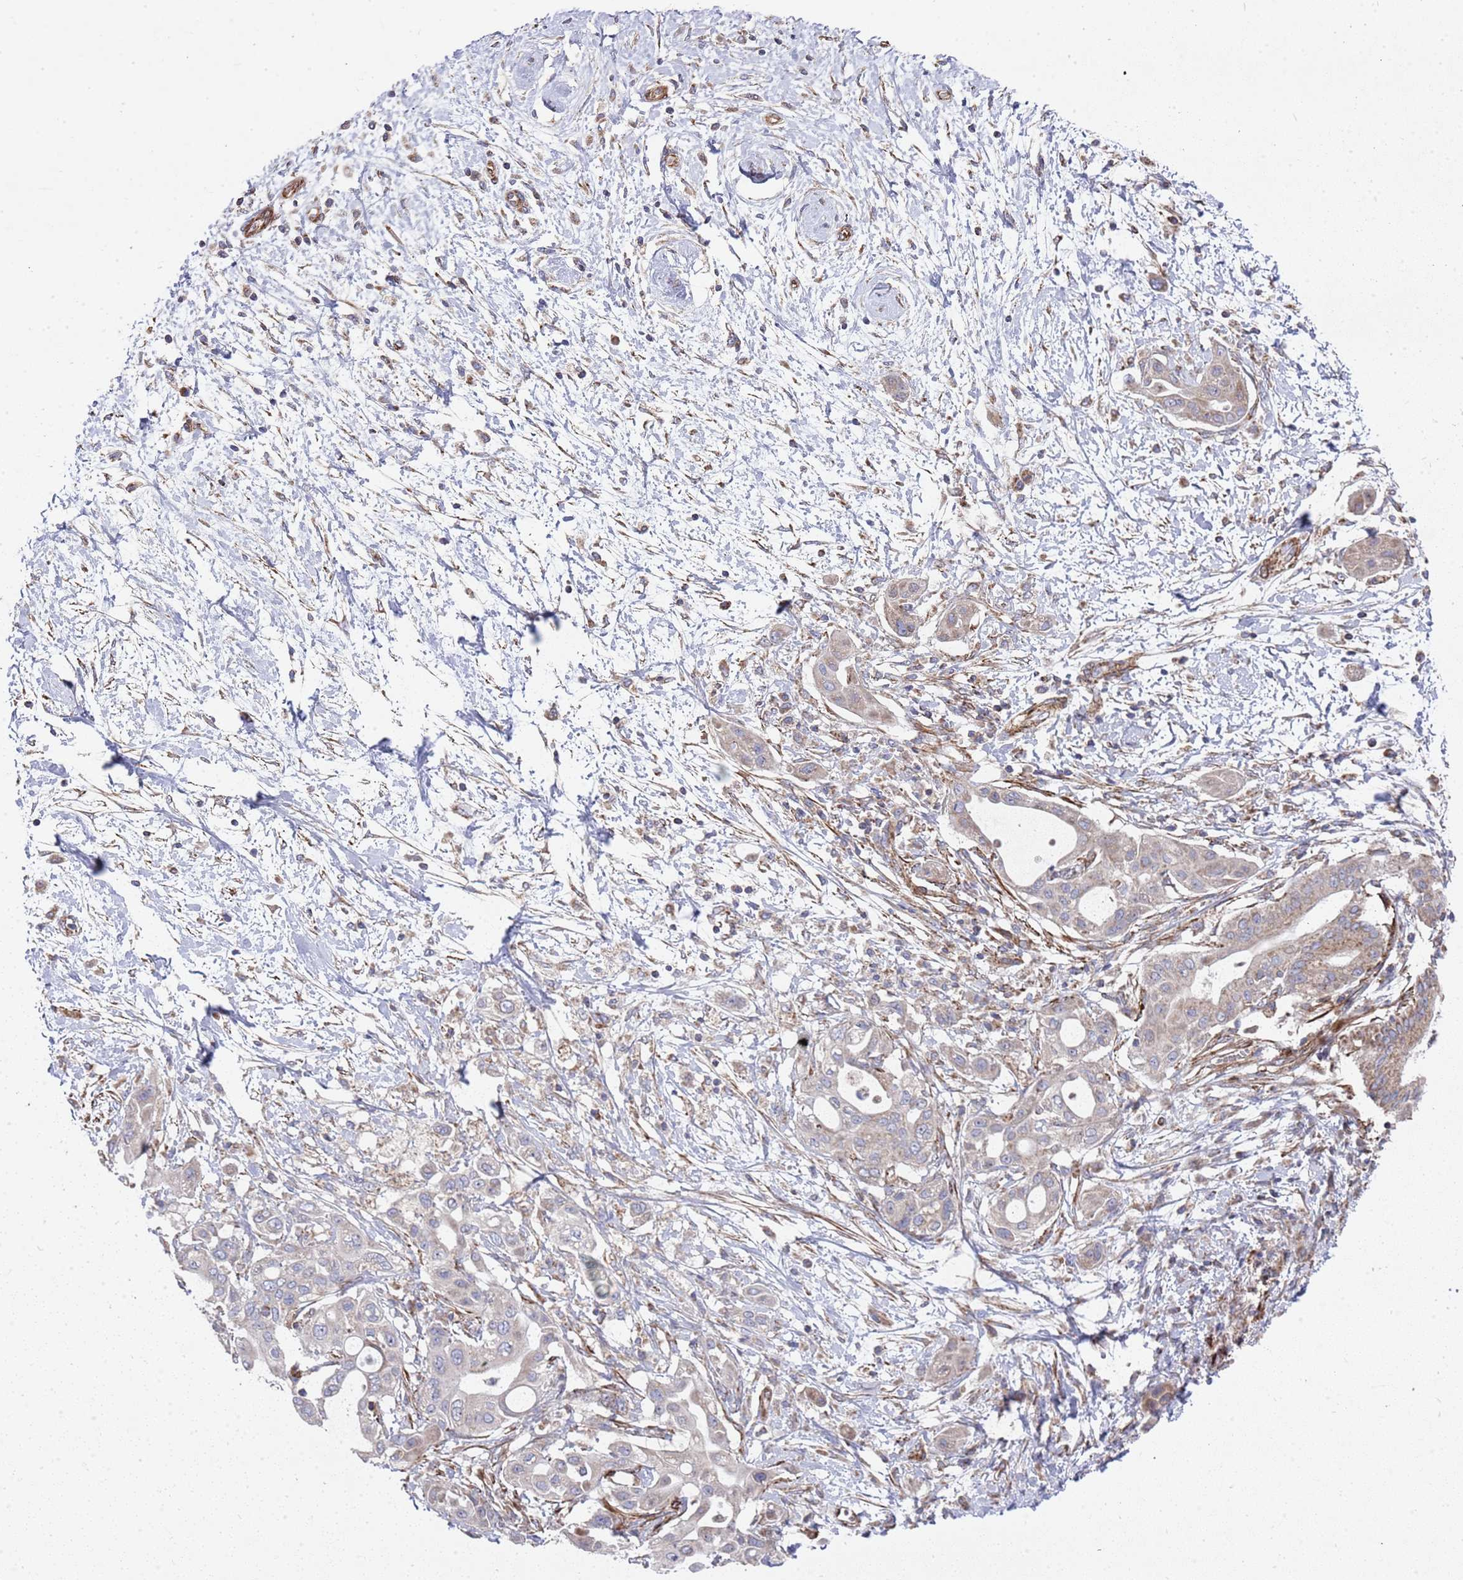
{"staining": {"intensity": "weak", "quantity": "<25%", "location": "cytoplasmic/membranous"}, "tissue": "pancreatic cancer", "cell_type": "Tumor cells", "image_type": "cancer", "snomed": [{"axis": "morphology", "description": "Adenocarcinoma, NOS"}, {"axis": "topography", "description": "Pancreas"}], "caption": "Immunohistochemical staining of adenocarcinoma (pancreatic) shows no significant positivity in tumor cells. Nuclei are stained in blue.", "gene": "WDFY3", "patient": {"sex": "male", "age": 68}}